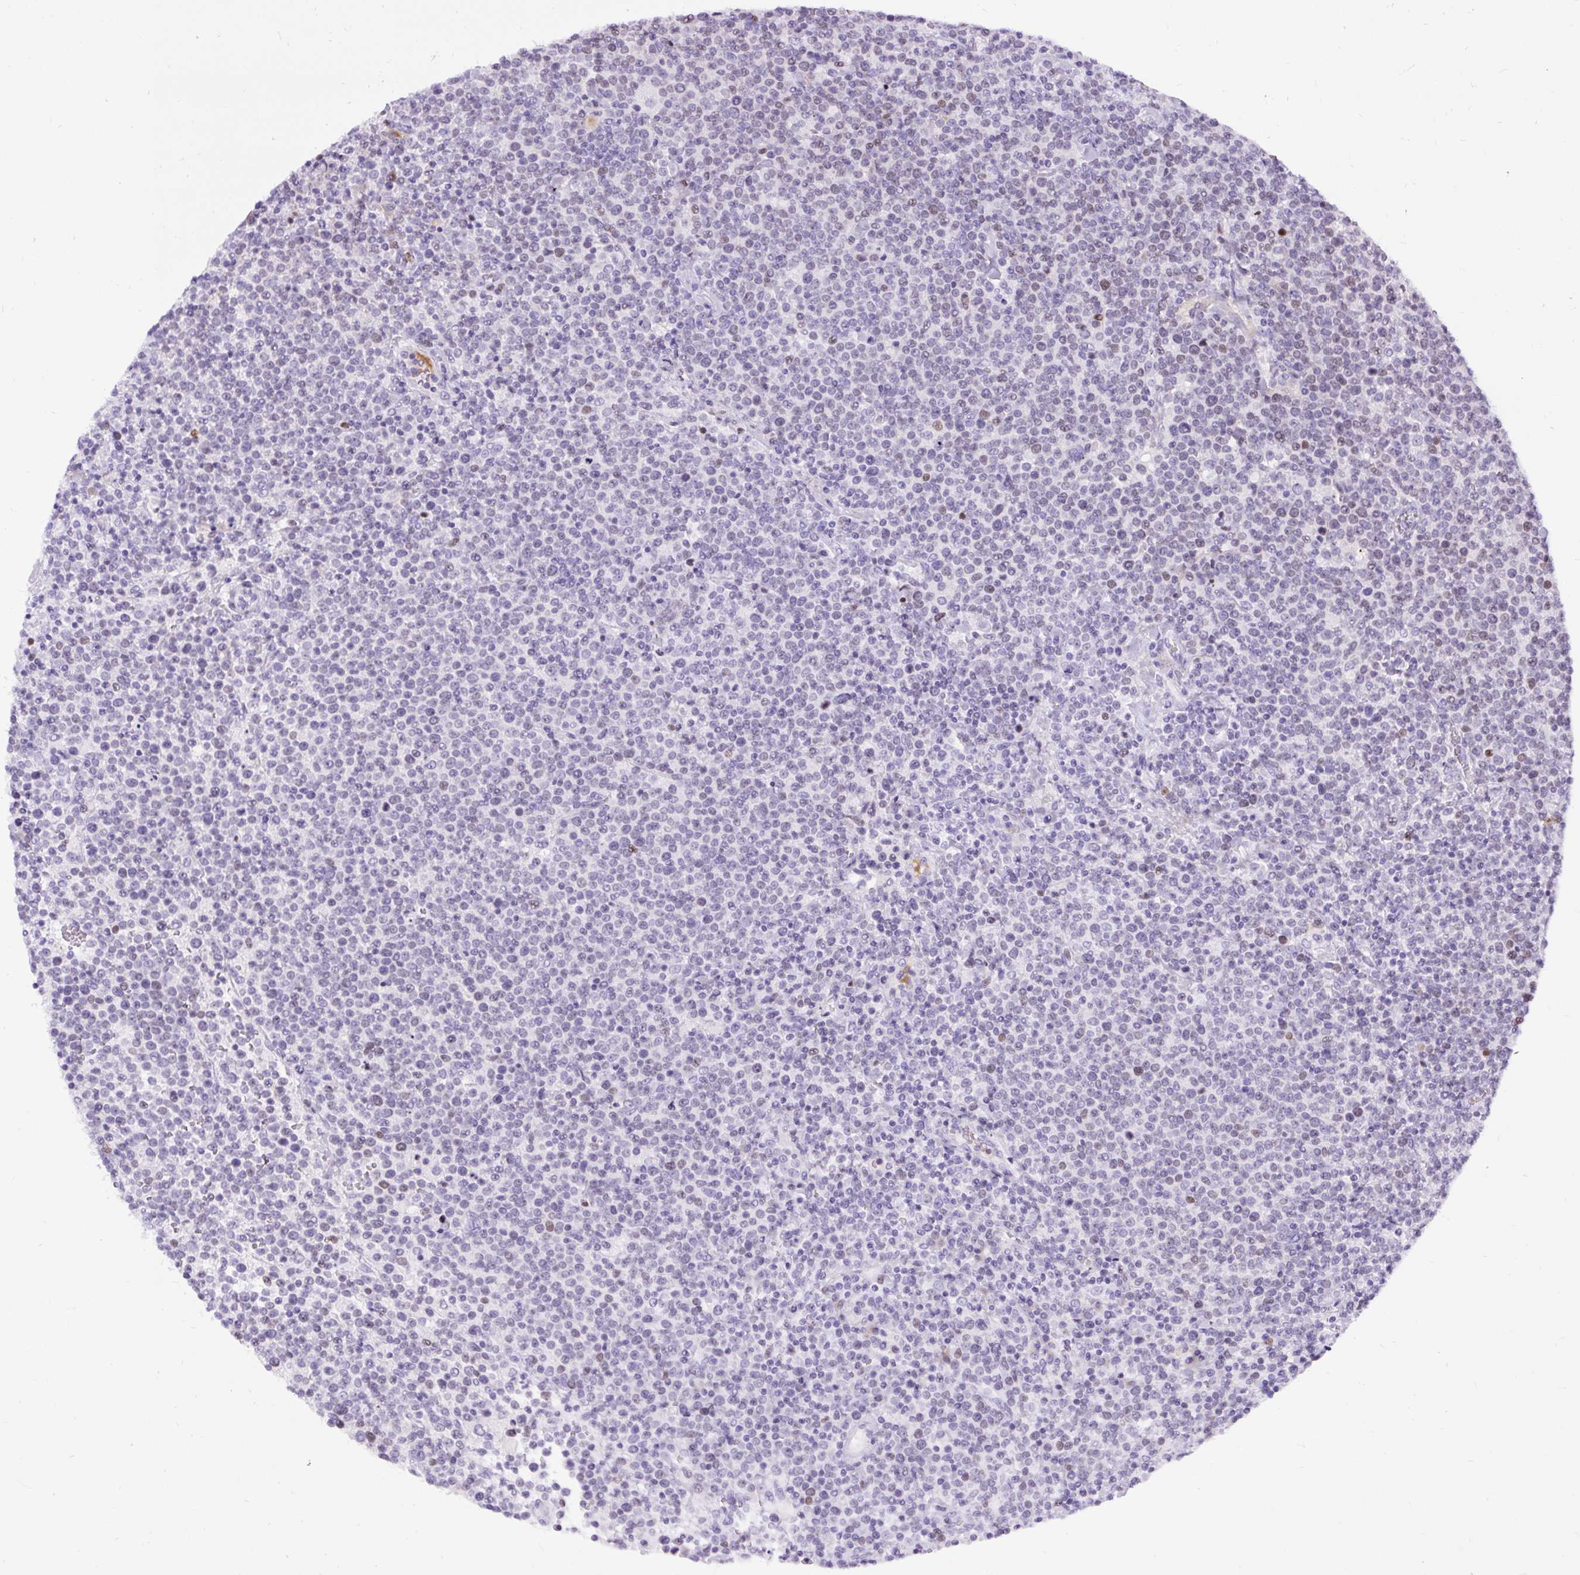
{"staining": {"intensity": "negative", "quantity": "none", "location": "none"}, "tissue": "lymphoma", "cell_type": "Tumor cells", "image_type": "cancer", "snomed": [{"axis": "morphology", "description": "Malignant lymphoma, non-Hodgkin's type, High grade"}, {"axis": "topography", "description": "Lymph node"}], "caption": "Immunohistochemical staining of human malignant lymphoma, non-Hodgkin's type (high-grade) exhibits no significant positivity in tumor cells. (Stains: DAB IHC with hematoxylin counter stain, Microscopy: brightfield microscopy at high magnification).", "gene": "SPC24", "patient": {"sex": "male", "age": 61}}